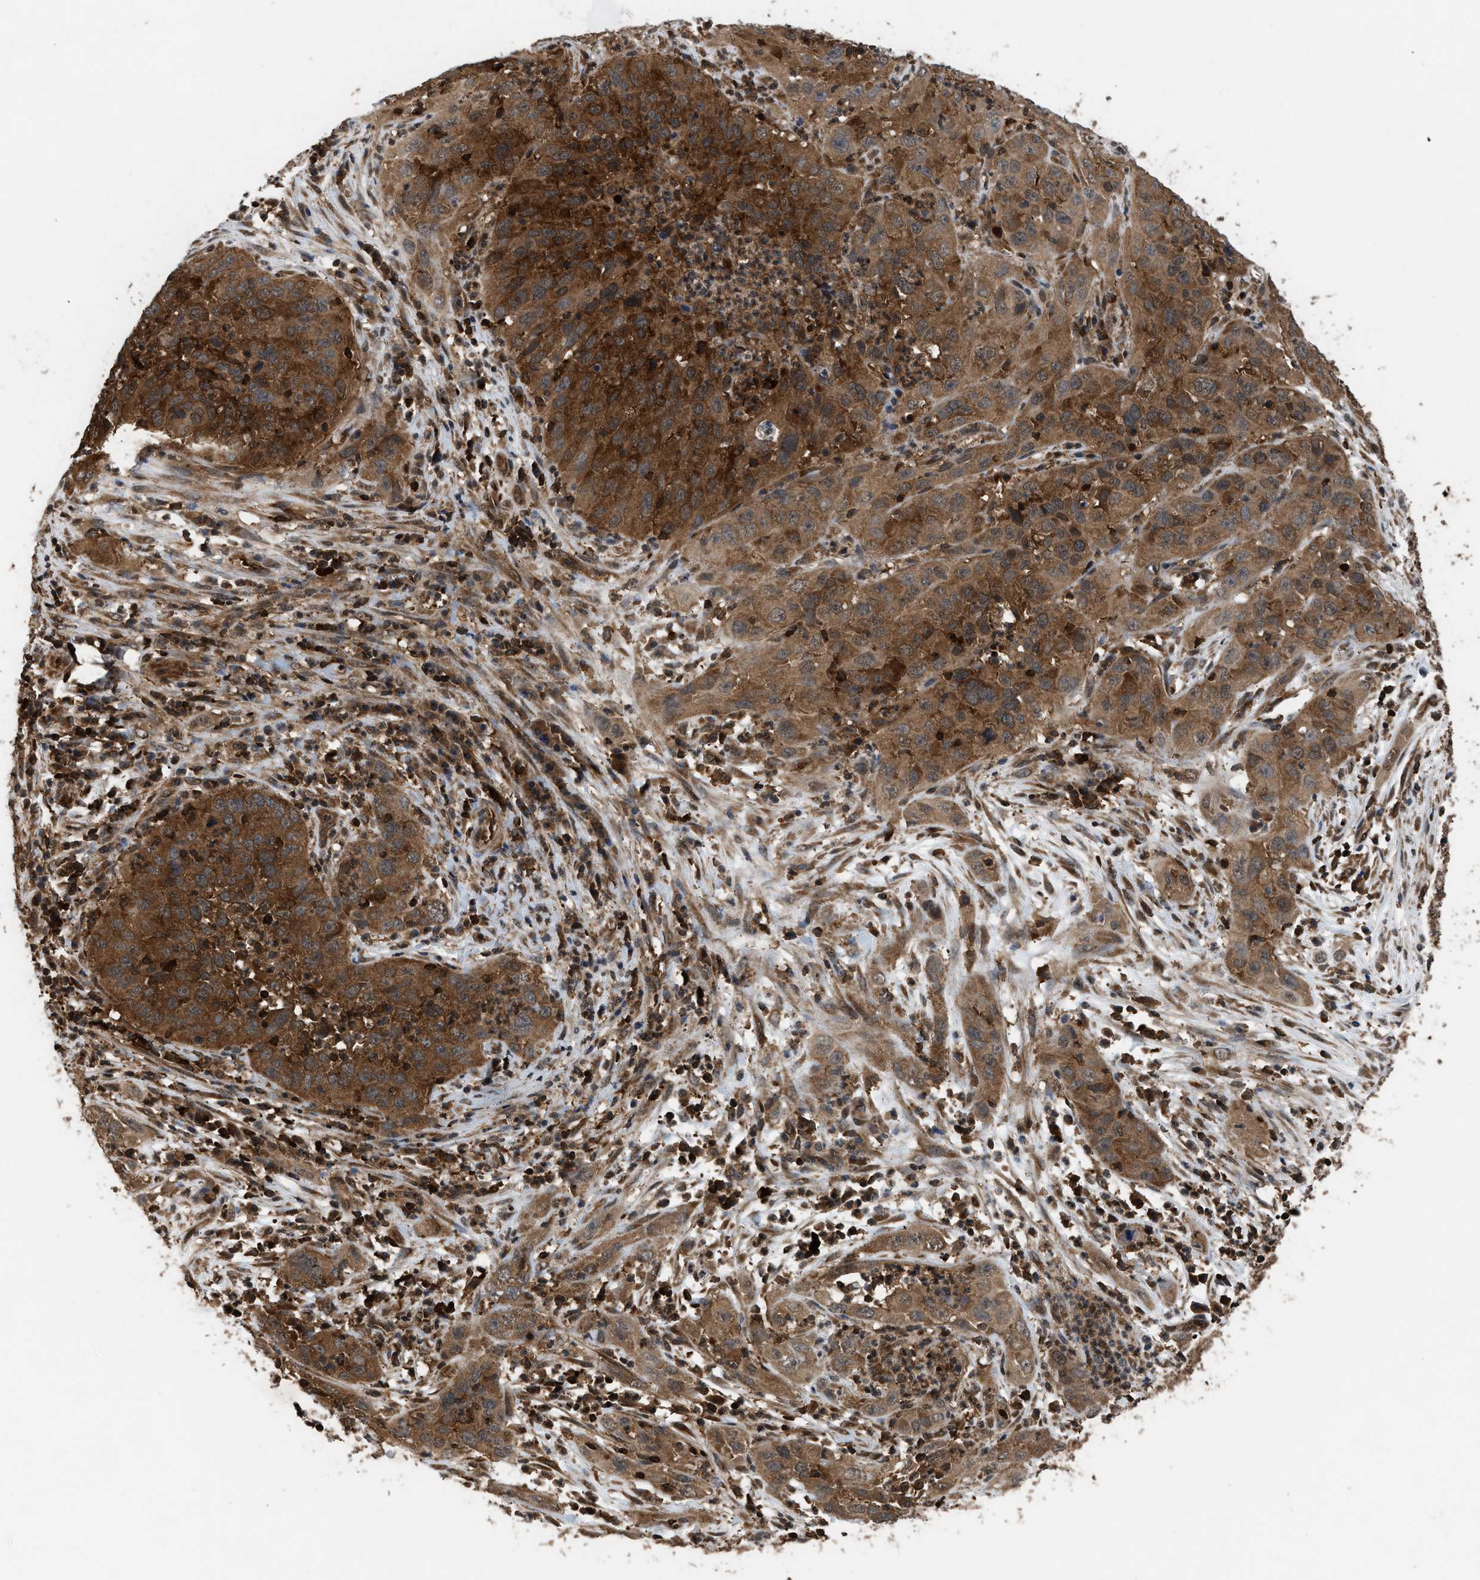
{"staining": {"intensity": "strong", "quantity": ">75%", "location": "cytoplasmic/membranous,nuclear"}, "tissue": "cervical cancer", "cell_type": "Tumor cells", "image_type": "cancer", "snomed": [{"axis": "morphology", "description": "Squamous cell carcinoma, NOS"}, {"axis": "topography", "description": "Cervix"}], "caption": "Human squamous cell carcinoma (cervical) stained for a protein (brown) displays strong cytoplasmic/membranous and nuclear positive expression in approximately >75% of tumor cells.", "gene": "OXSR1", "patient": {"sex": "female", "age": 32}}